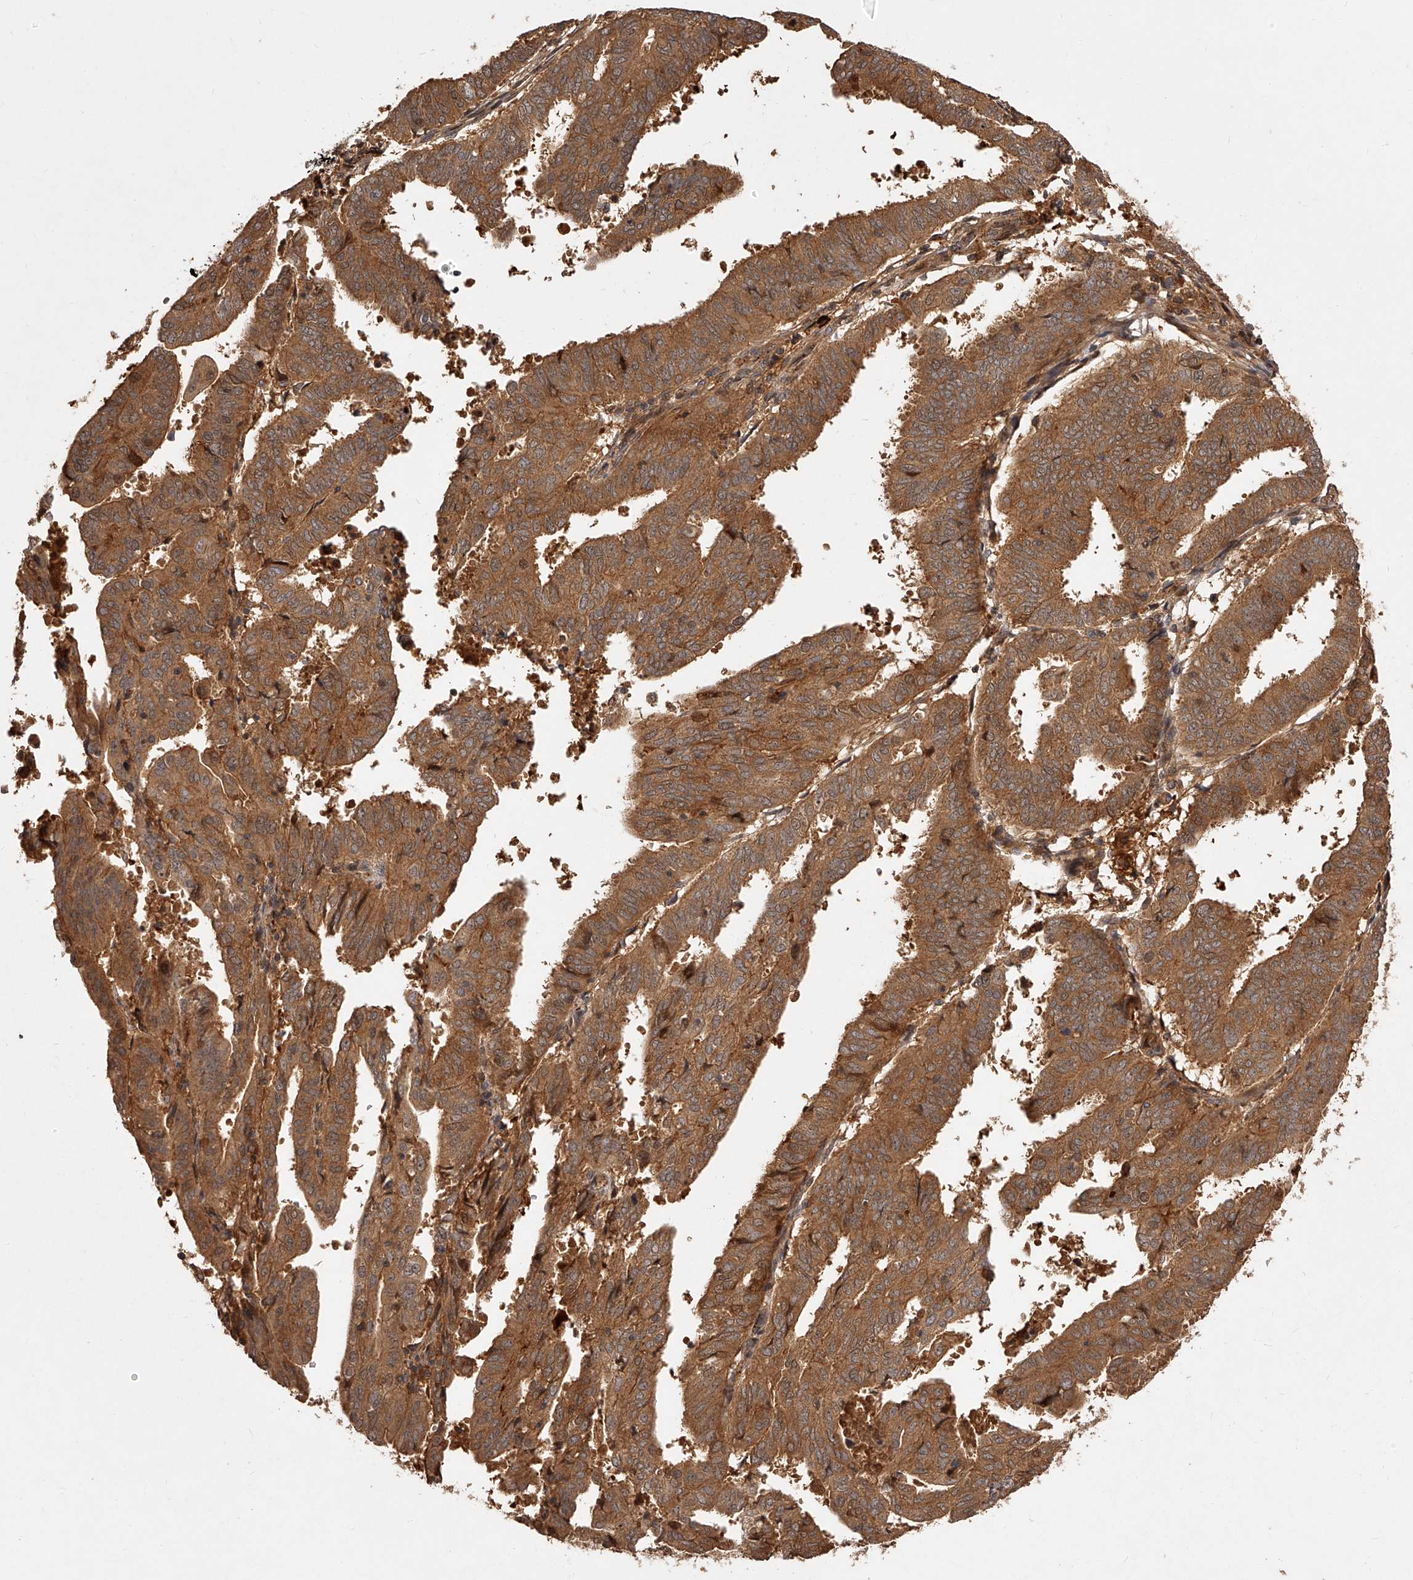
{"staining": {"intensity": "moderate", "quantity": ">75%", "location": "cytoplasmic/membranous"}, "tissue": "endometrial cancer", "cell_type": "Tumor cells", "image_type": "cancer", "snomed": [{"axis": "morphology", "description": "Adenocarcinoma, NOS"}, {"axis": "topography", "description": "Uterus"}], "caption": "This photomicrograph displays endometrial cancer stained with immunohistochemistry to label a protein in brown. The cytoplasmic/membranous of tumor cells show moderate positivity for the protein. Nuclei are counter-stained blue.", "gene": "CRYZL1", "patient": {"sex": "female", "age": 77}}